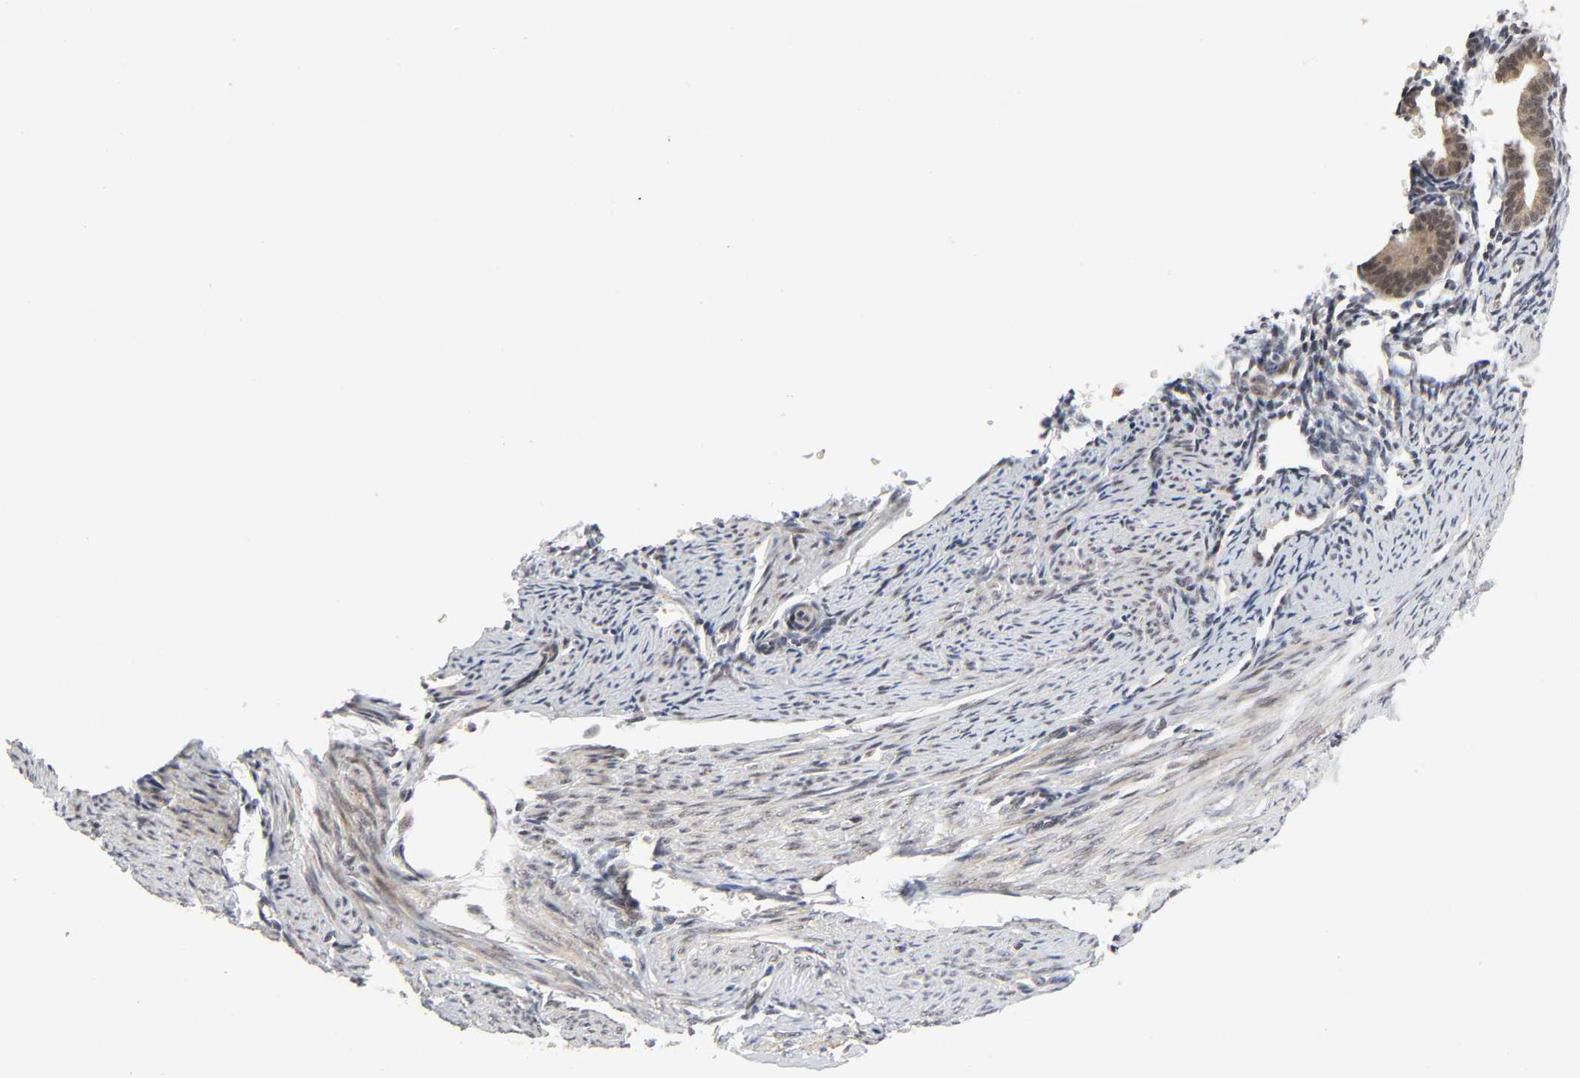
{"staining": {"intensity": "moderate", "quantity": ">75%", "location": "cytoplasmic/membranous,nuclear"}, "tissue": "endometrium", "cell_type": "Glandular cells", "image_type": "normal", "snomed": [{"axis": "morphology", "description": "Normal tissue, NOS"}, {"axis": "topography", "description": "Endometrium"}], "caption": "IHC of unremarkable human endometrium demonstrates medium levels of moderate cytoplasmic/membranous,nuclear expression in about >75% of glandular cells. The staining is performed using DAB brown chromogen to label protein expression. The nuclei are counter-stained blue using hematoxylin.", "gene": "ZKSCAN8", "patient": {"sex": "female", "age": 61}}